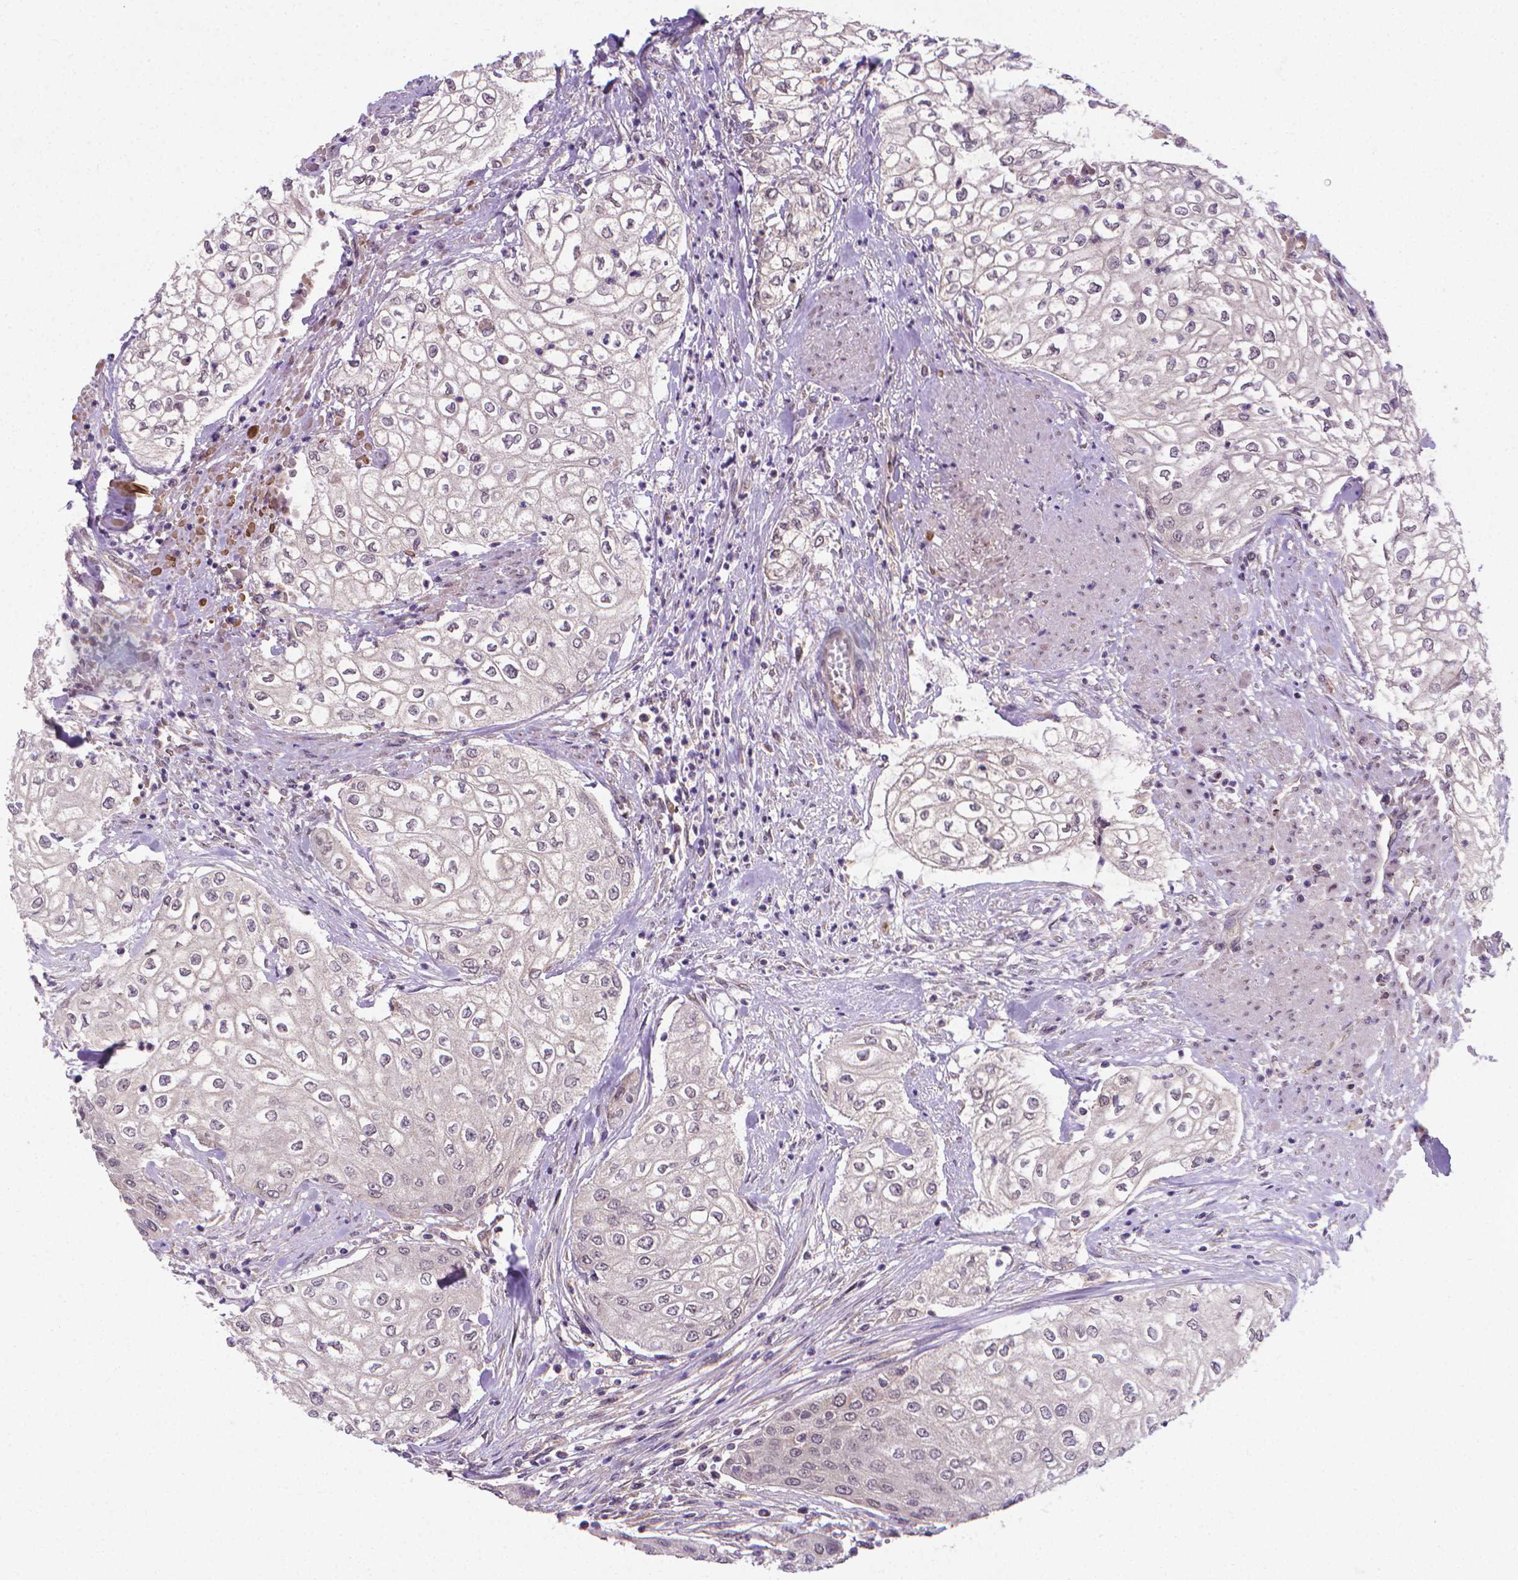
{"staining": {"intensity": "negative", "quantity": "none", "location": "none"}, "tissue": "urothelial cancer", "cell_type": "Tumor cells", "image_type": "cancer", "snomed": [{"axis": "morphology", "description": "Urothelial carcinoma, High grade"}, {"axis": "topography", "description": "Urinary bladder"}], "caption": "High magnification brightfield microscopy of high-grade urothelial carcinoma stained with DAB (3,3'-diaminobenzidine) (brown) and counterstained with hematoxylin (blue): tumor cells show no significant positivity.", "gene": "GPR63", "patient": {"sex": "male", "age": 62}}